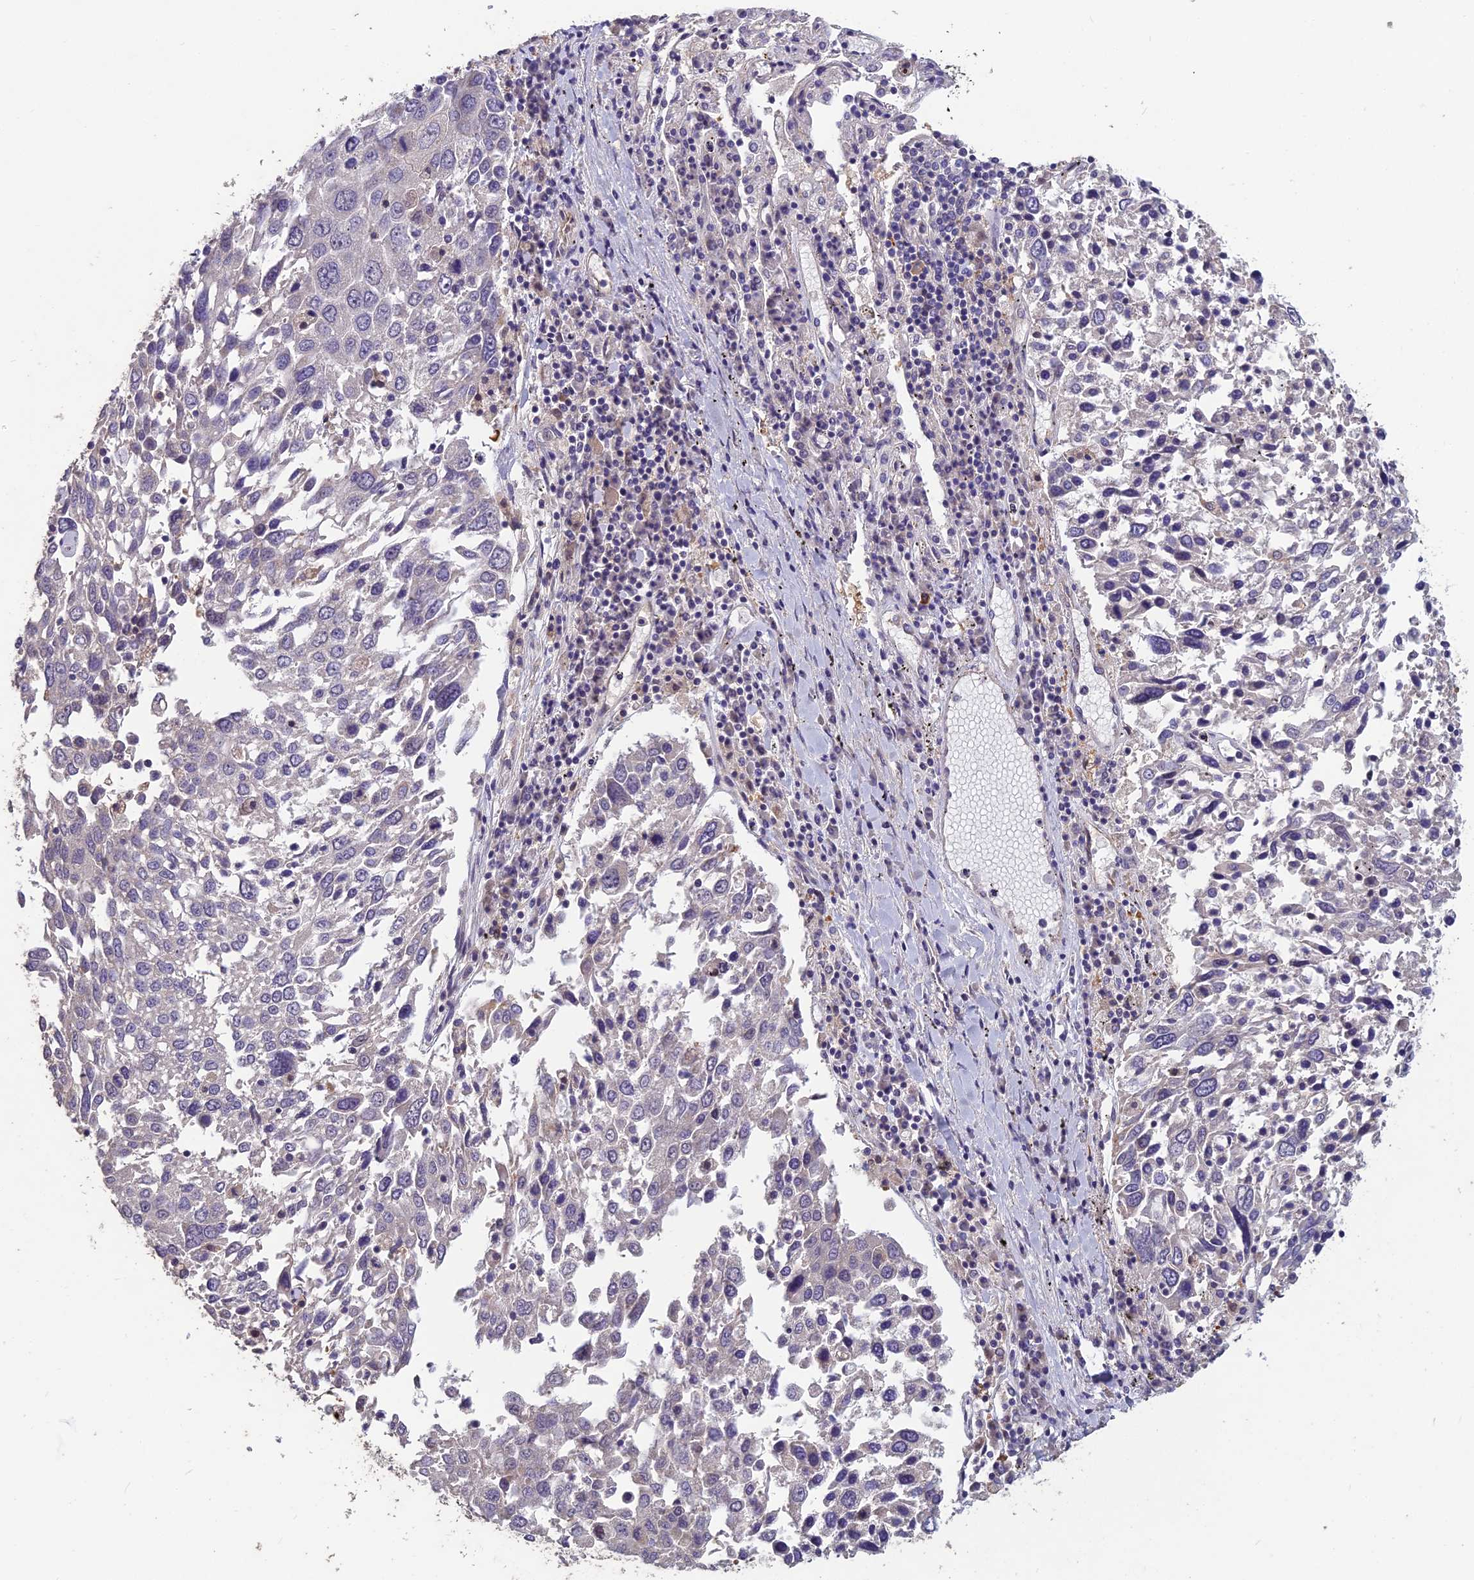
{"staining": {"intensity": "negative", "quantity": "none", "location": "none"}, "tissue": "lung cancer", "cell_type": "Tumor cells", "image_type": "cancer", "snomed": [{"axis": "morphology", "description": "Squamous cell carcinoma, NOS"}, {"axis": "topography", "description": "Lung"}], "caption": "Immunohistochemistry photomicrograph of neoplastic tissue: human lung squamous cell carcinoma stained with DAB (3,3'-diaminobenzidine) reveals no significant protein positivity in tumor cells.", "gene": "CEACAM16", "patient": {"sex": "male", "age": 65}}